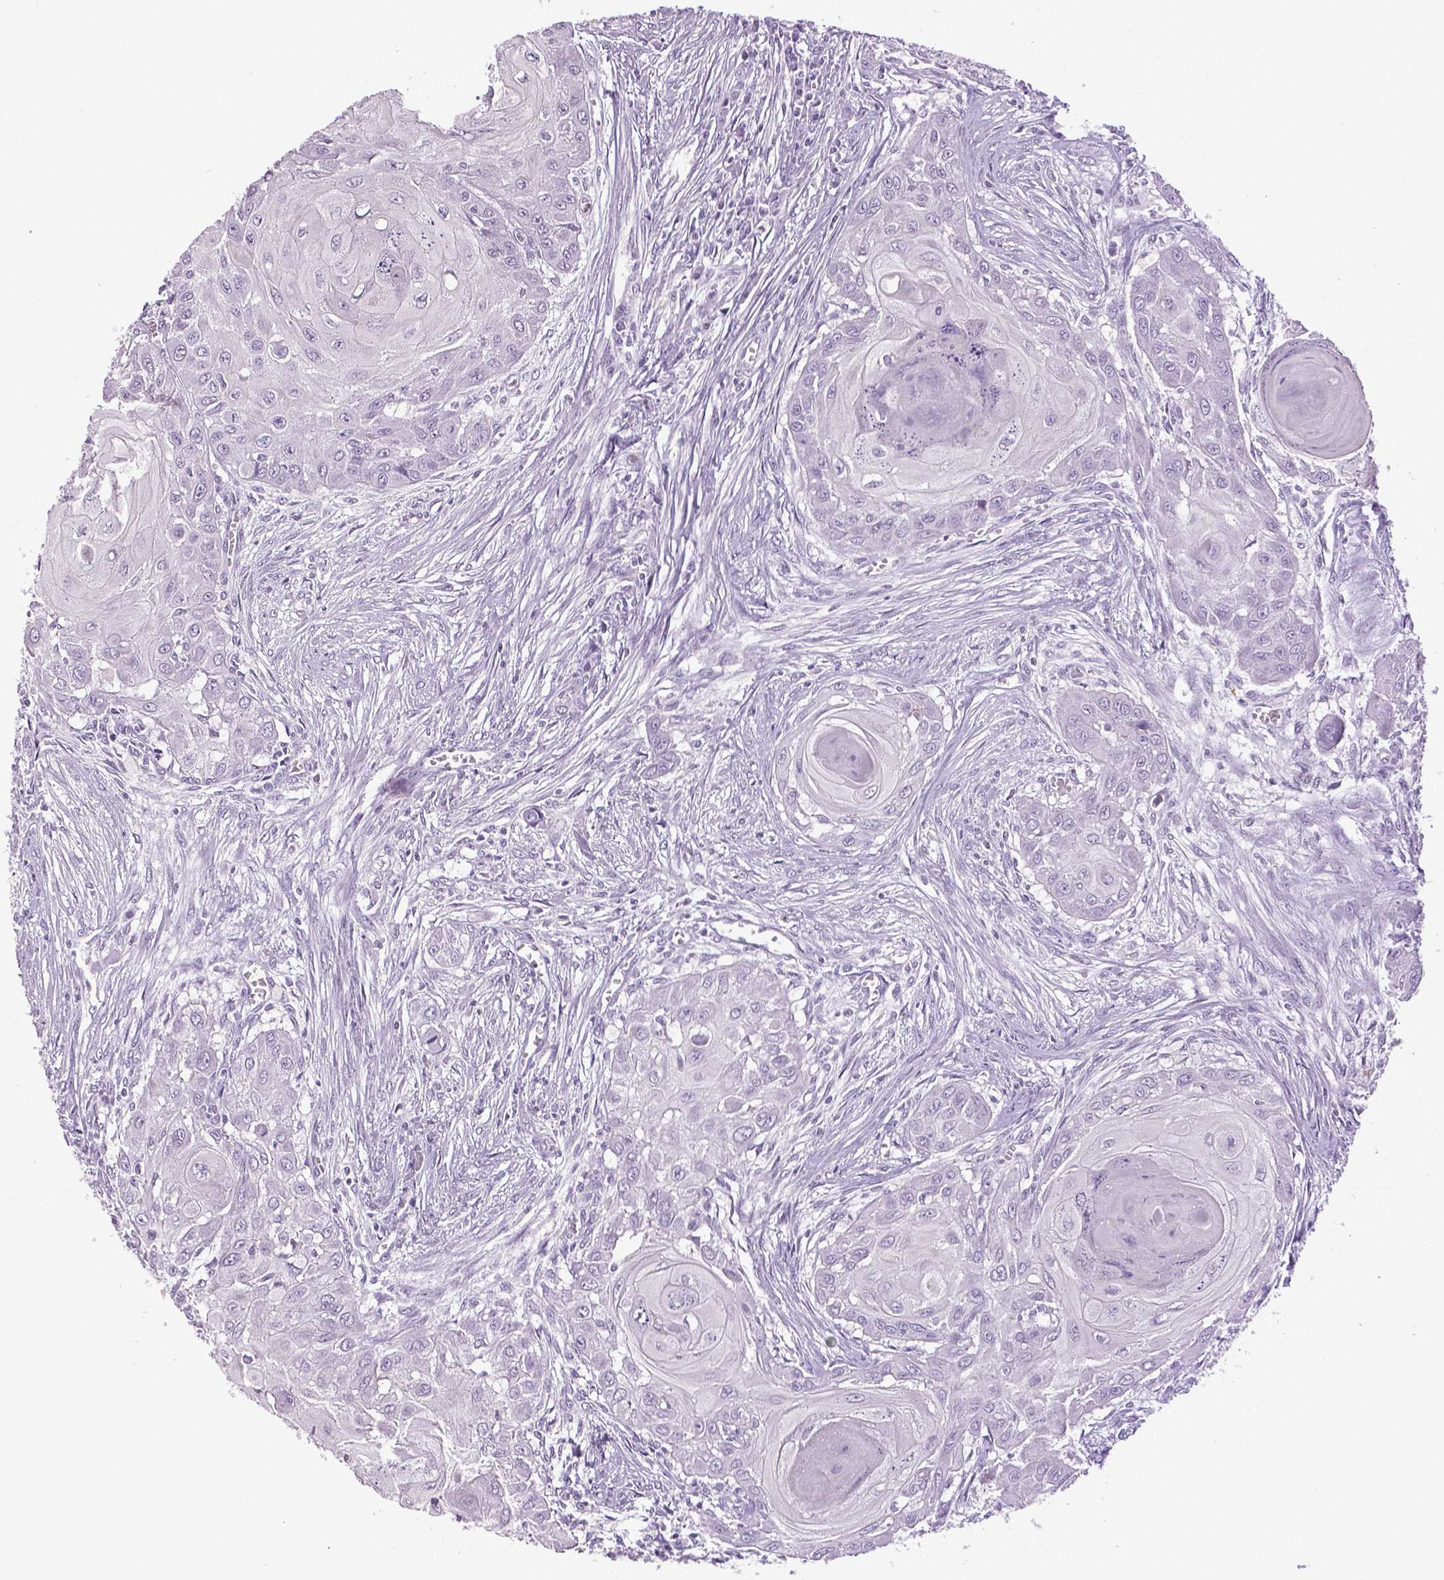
{"staining": {"intensity": "negative", "quantity": "none", "location": "none"}, "tissue": "head and neck cancer", "cell_type": "Tumor cells", "image_type": "cancer", "snomed": [{"axis": "morphology", "description": "Squamous cell carcinoma, NOS"}, {"axis": "topography", "description": "Oral tissue"}, {"axis": "topography", "description": "Head-Neck"}], "caption": "Immunohistochemical staining of human head and neck cancer demonstrates no significant expression in tumor cells.", "gene": "DNAH12", "patient": {"sex": "male", "age": 71}}